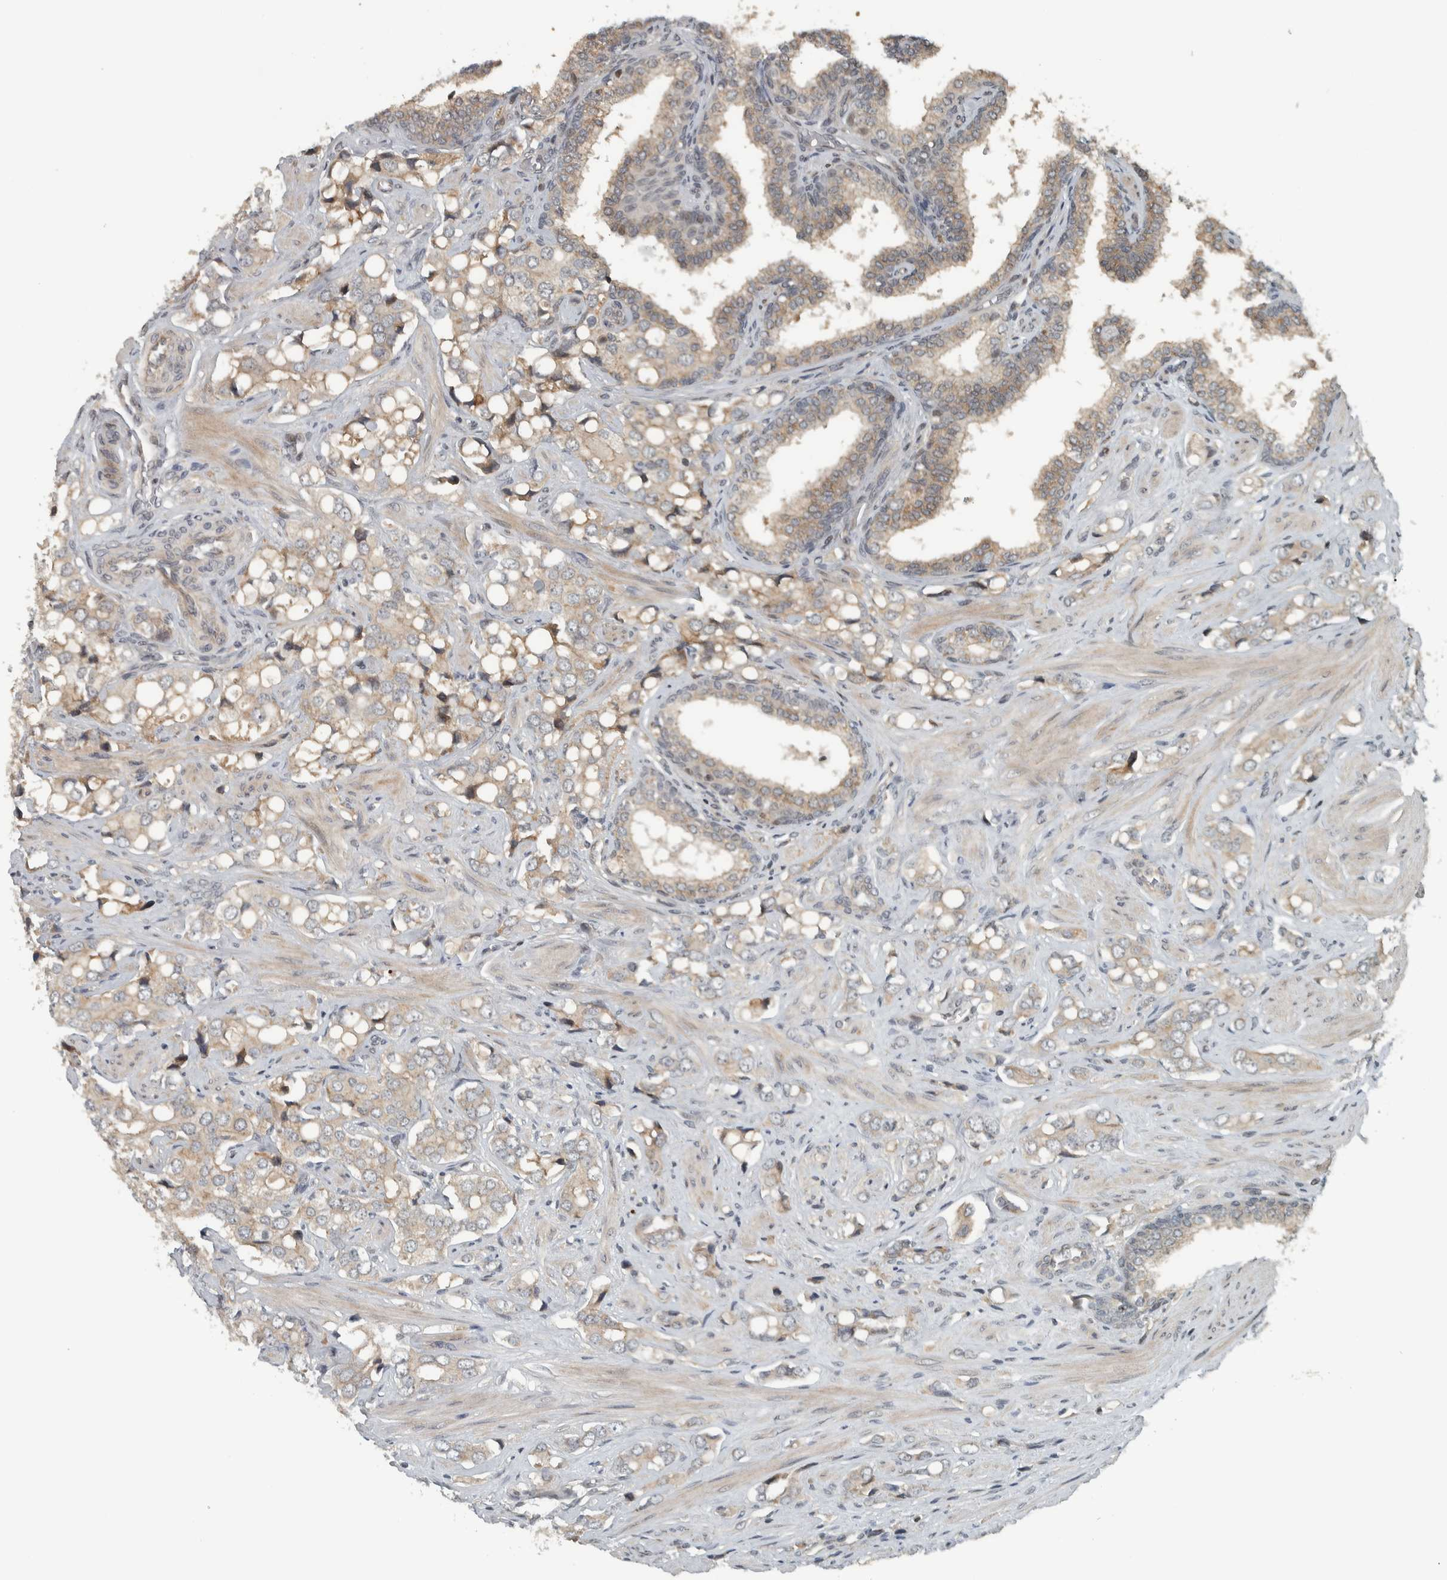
{"staining": {"intensity": "weak", "quantity": "25%-75%", "location": "cytoplasmic/membranous"}, "tissue": "prostate cancer", "cell_type": "Tumor cells", "image_type": "cancer", "snomed": [{"axis": "morphology", "description": "Adenocarcinoma, High grade"}, {"axis": "topography", "description": "Prostate"}], "caption": "Protein positivity by immunohistochemistry displays weak cytoplasmic/membranous expression in about 25%-75% of tumor cells in high-grade adenocarcinoma (prostate).", "gene": "NAPG", "patient": {"sex": "male", "age": 52}}